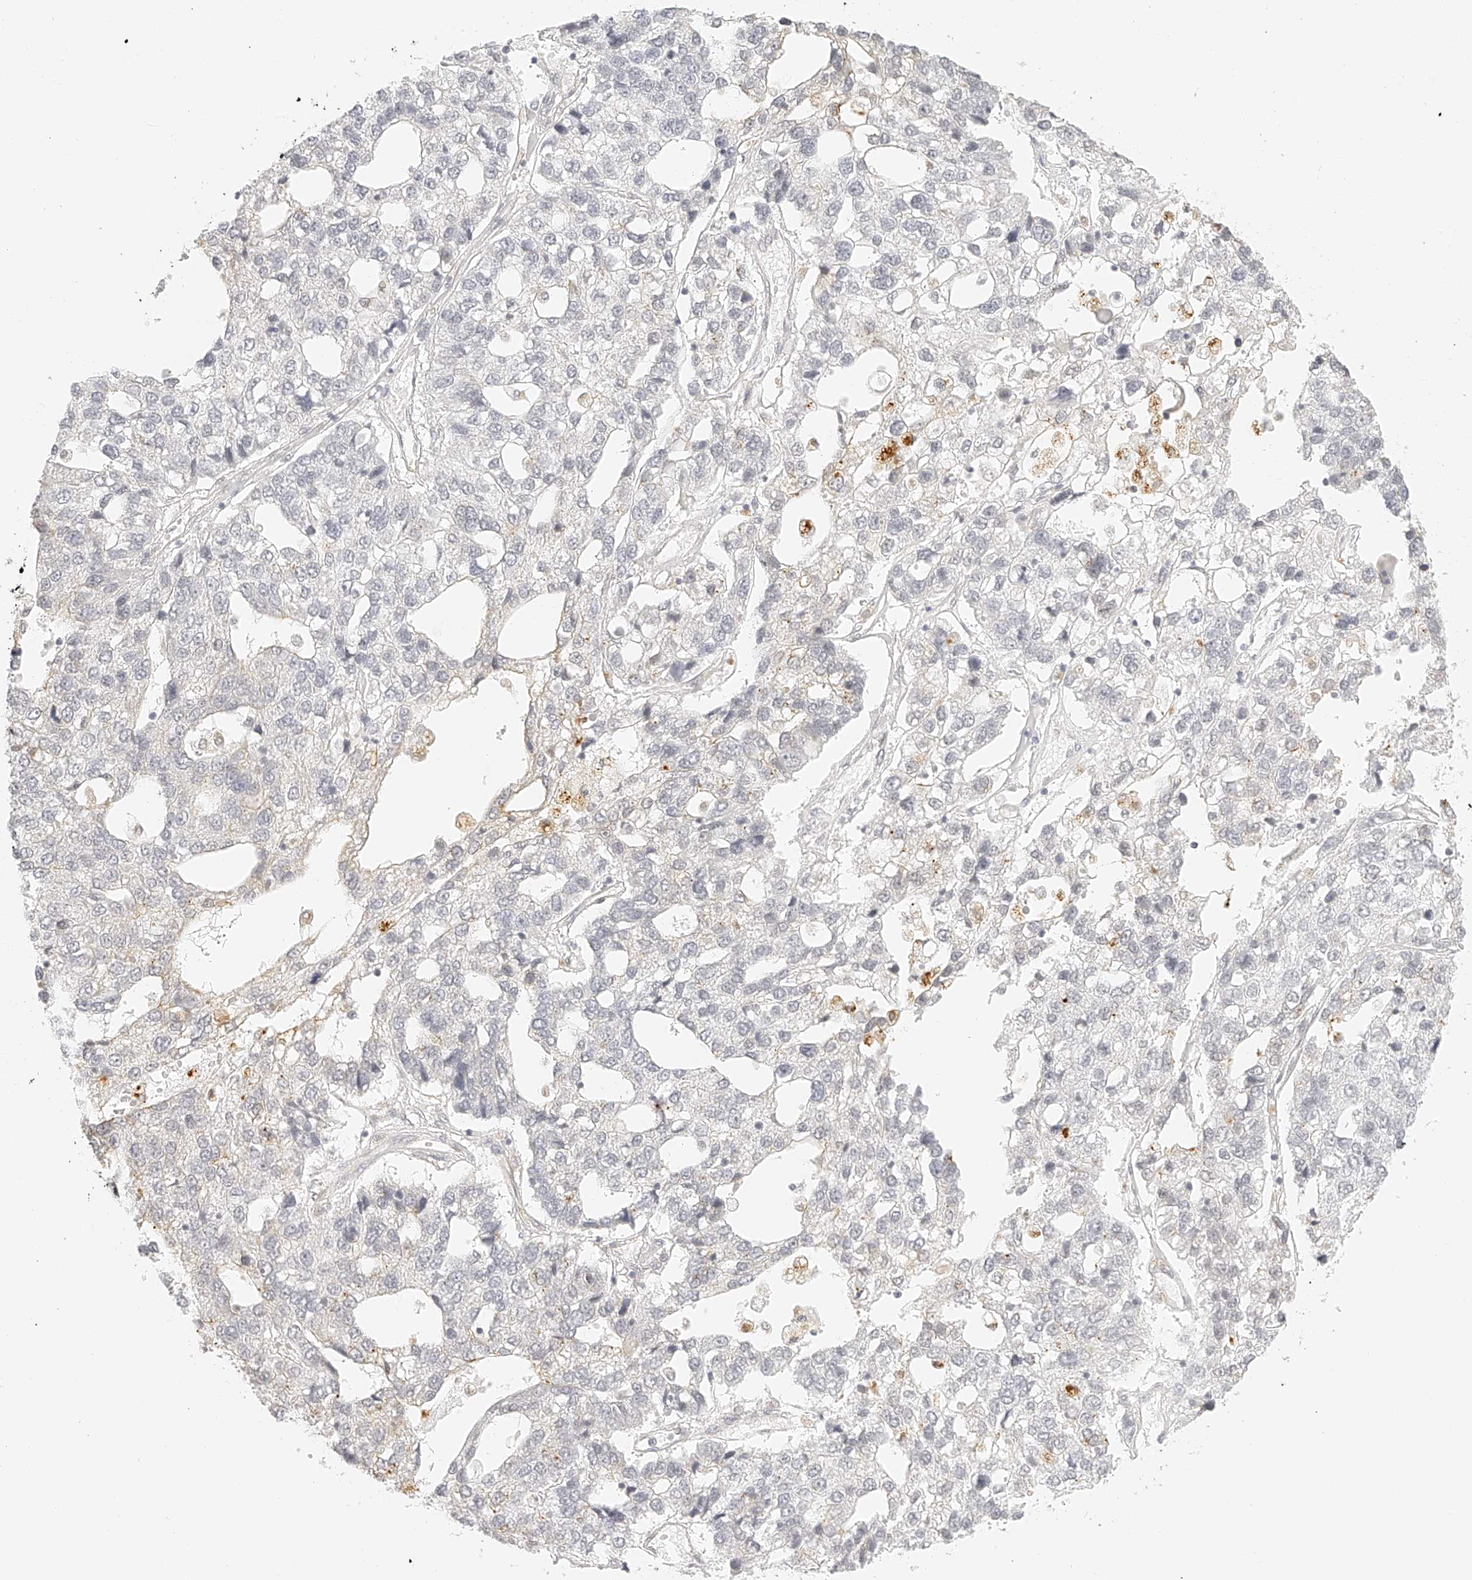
{"staining": {"intensity": "negative", "quantity": "none", "location": "none"}, "tissue": "pancreatic cancer", "cell_type": "Tumor cells", "image_type": "cancer", "snomed": [{"axis": "morphology", "description": "Adenocarcinoma, NOS"}, {"axis": "topography", "description": "Pancreas"}], "caption": "This photomicrograph is of pancreatic cancer stained with IHC to label a protein in brown with the nuclei are counter-stained blue. There is no expression in tumor cells.", "gene": "ZFP69", "patient": {"sex": "female", "age": 61}}